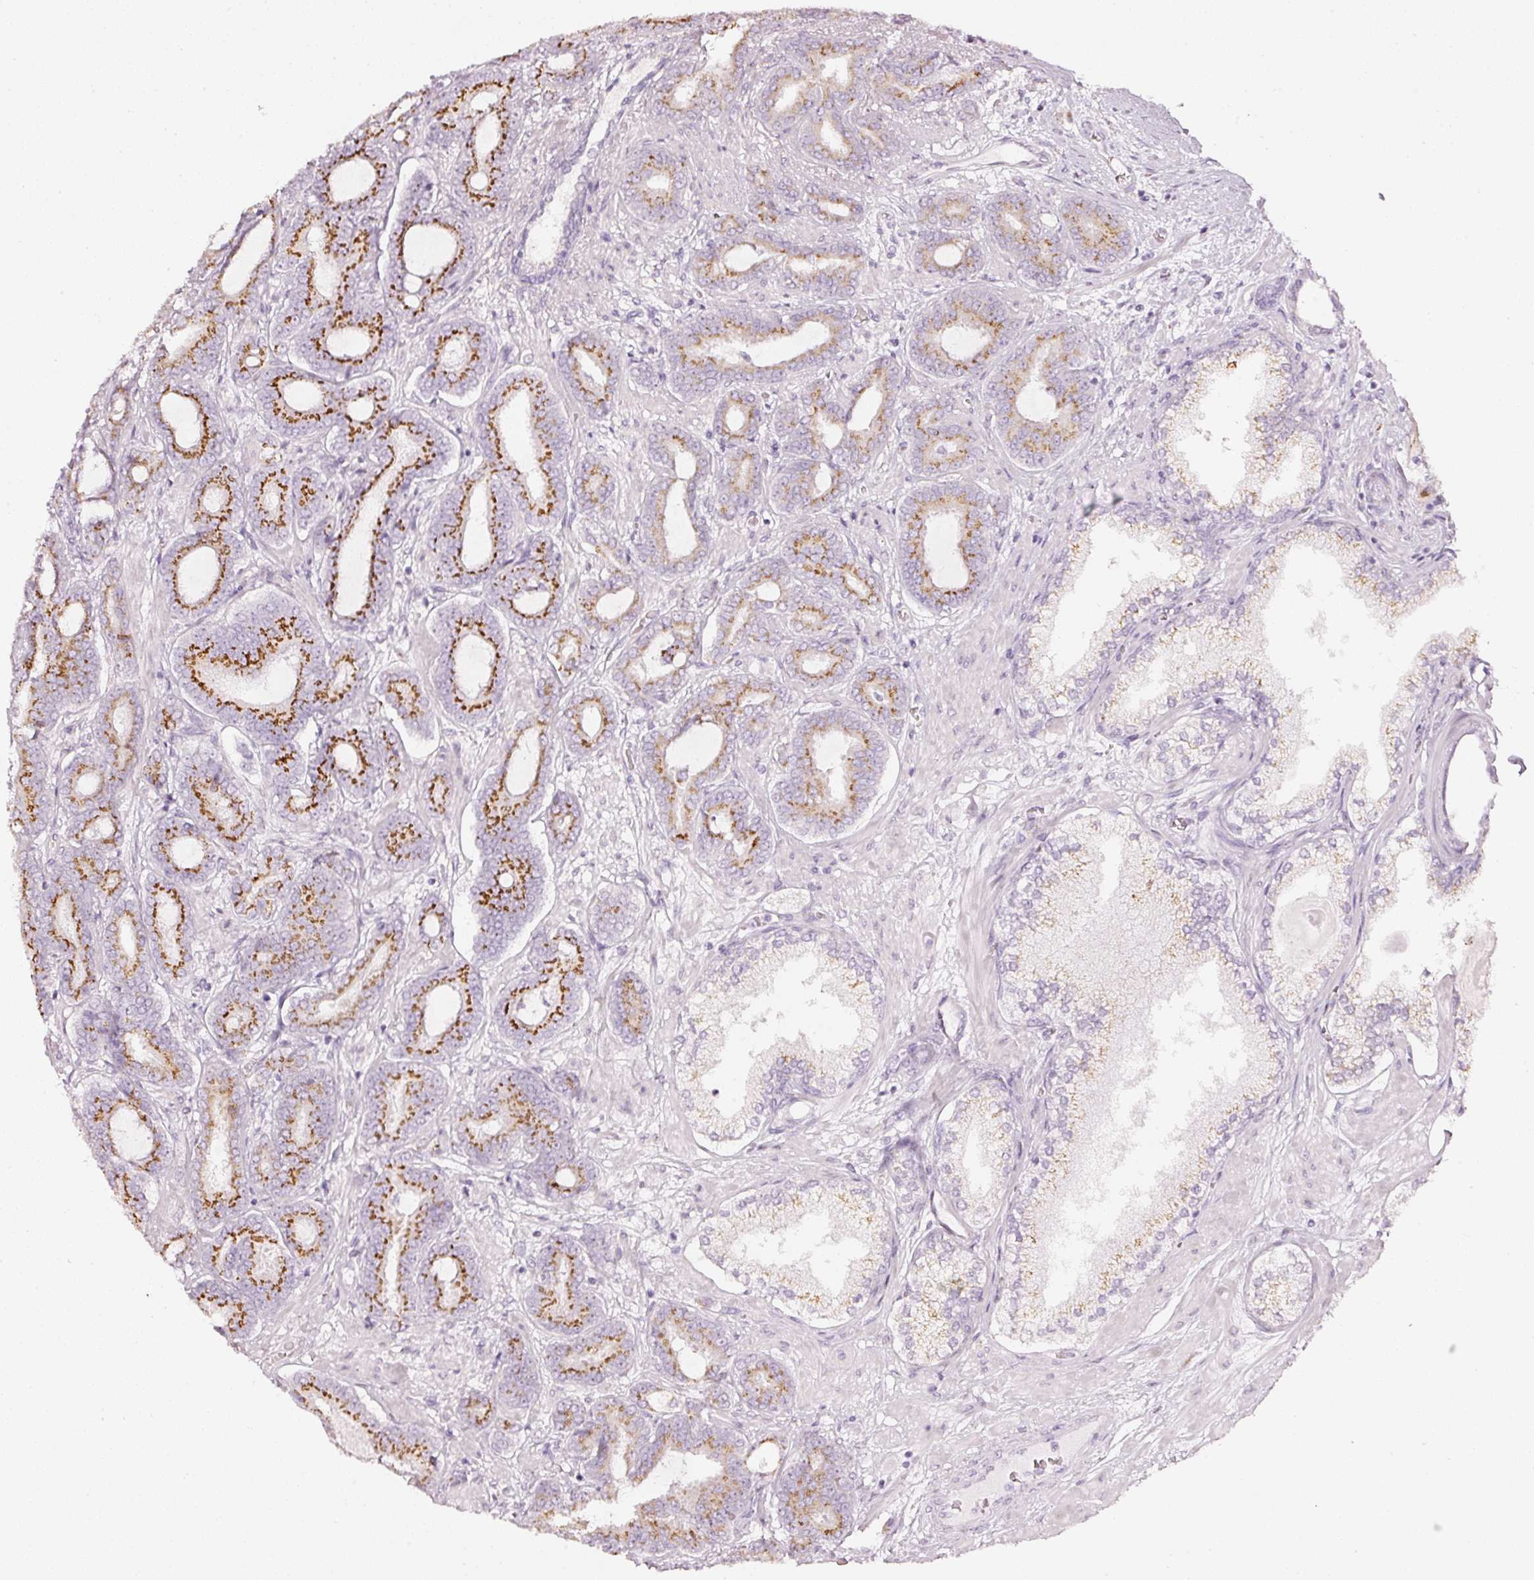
{"staining": {"intensity": "strong", "quantity": "25%-75%", "location": "cytoplasmic/membranous"}, "tissue": "prostate cancer", "cell_type": "Tumor cells", "image_type": "cancer", "snomed": [{"axis": "morphology", "description": "Adenocarcinoma, Low grade"}, {"axis": "topography", "description": "Prostate and seminal vesicle, NOS"}], "caption": "Tumor cells reveal high levels of strong cytoplasmic/membranous staining in about 25%-75% of cells in prostate adenocarcinoma (low-grade).", "gene": "SDF4", "patient": {"sex": "male", "age": 61}}